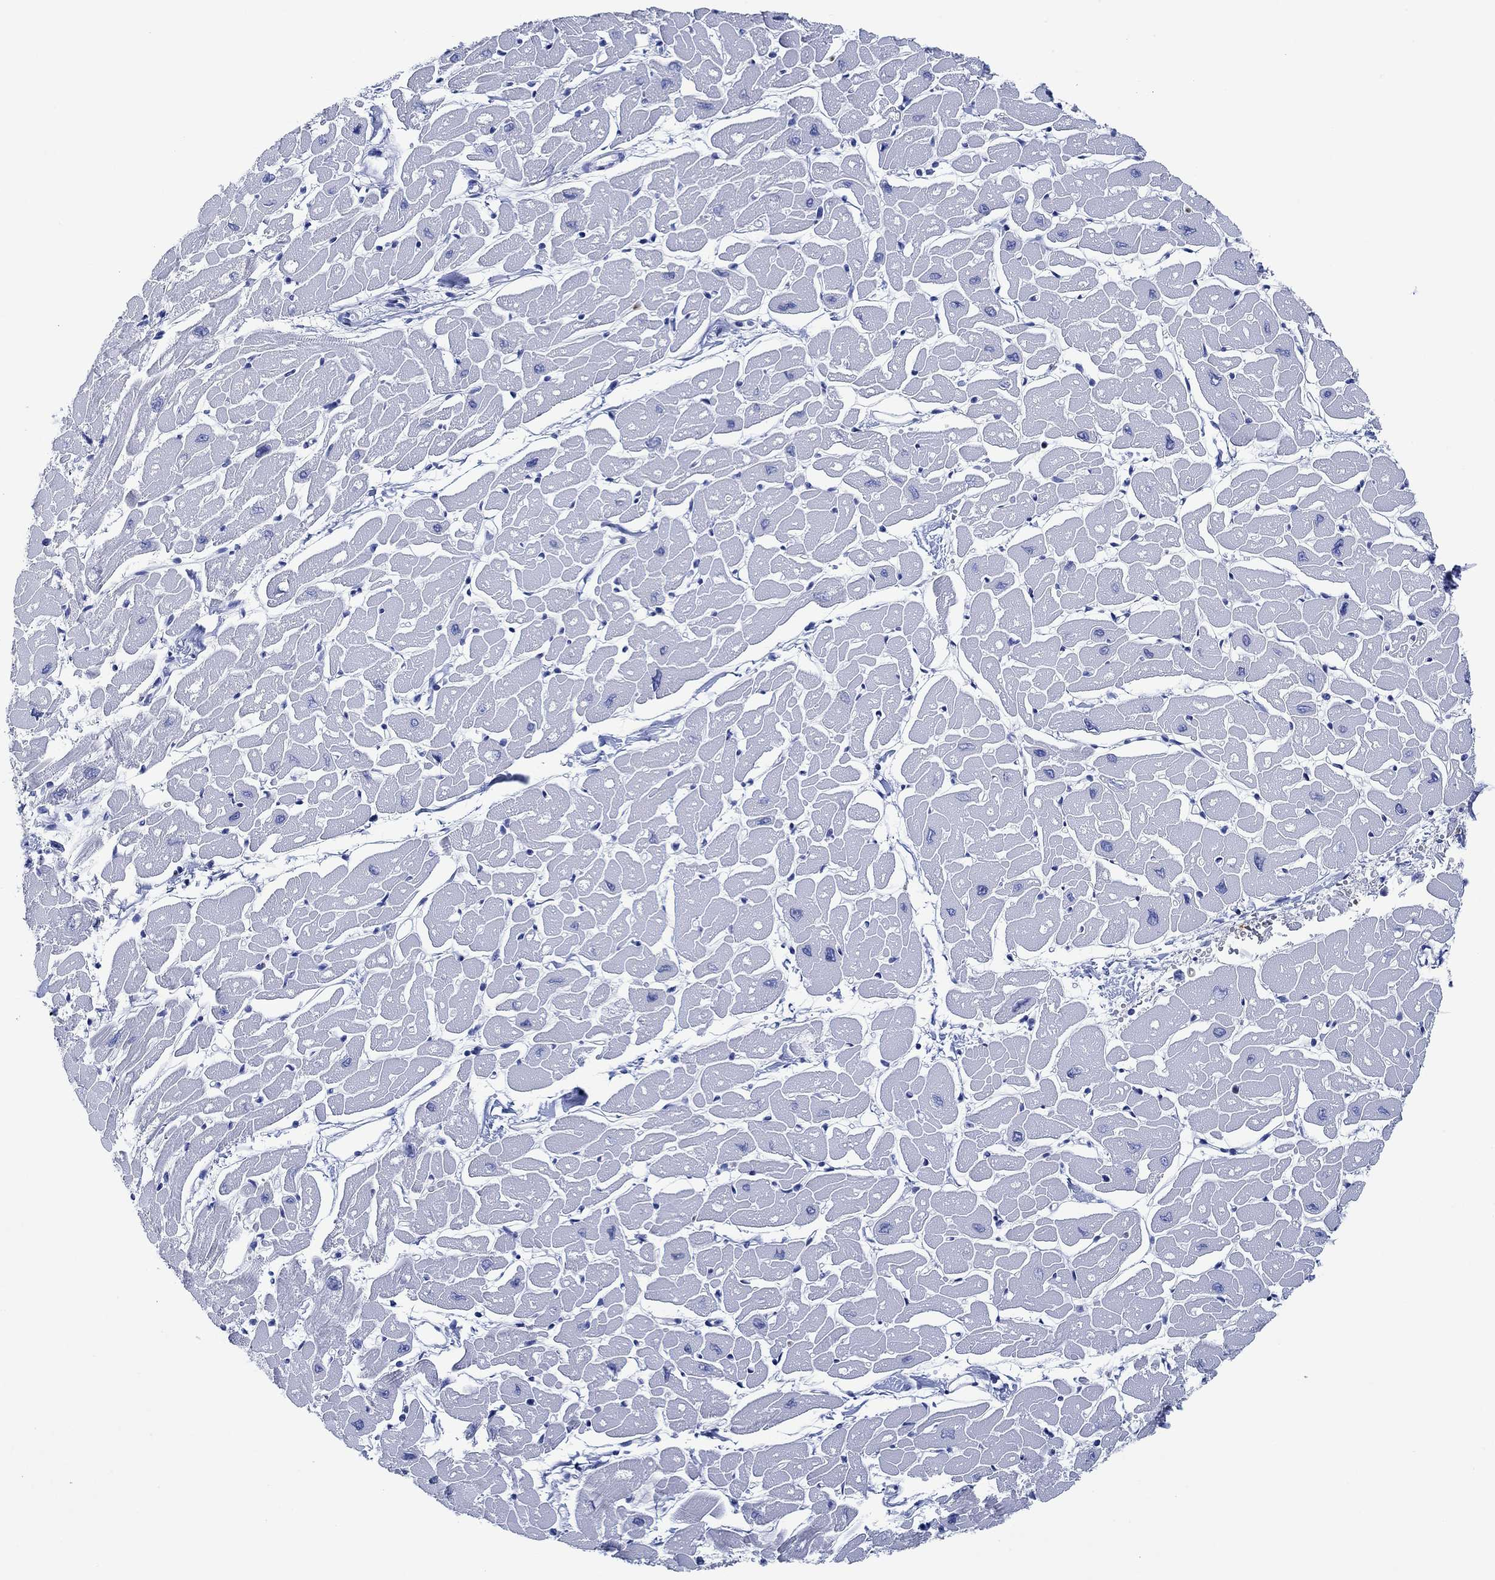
{"staining": {"intensity": "negative", "quantity": "none", "location": "none"}, "tissue": "heart muscle", "cell_type": "Cardiomyocytes", "image_type": "normal", "snomed": [{"axis": "morphology", "description": "Normal tissue, NOS"}, {"axis": "topography", "description": "Heart"}], "caption": "Photomicrograph shows no significant protein expression in cardiomyocytes of normal heart muscle.", "gene": "ZNF671", "patient": {"sex": "male", "age": 57}}